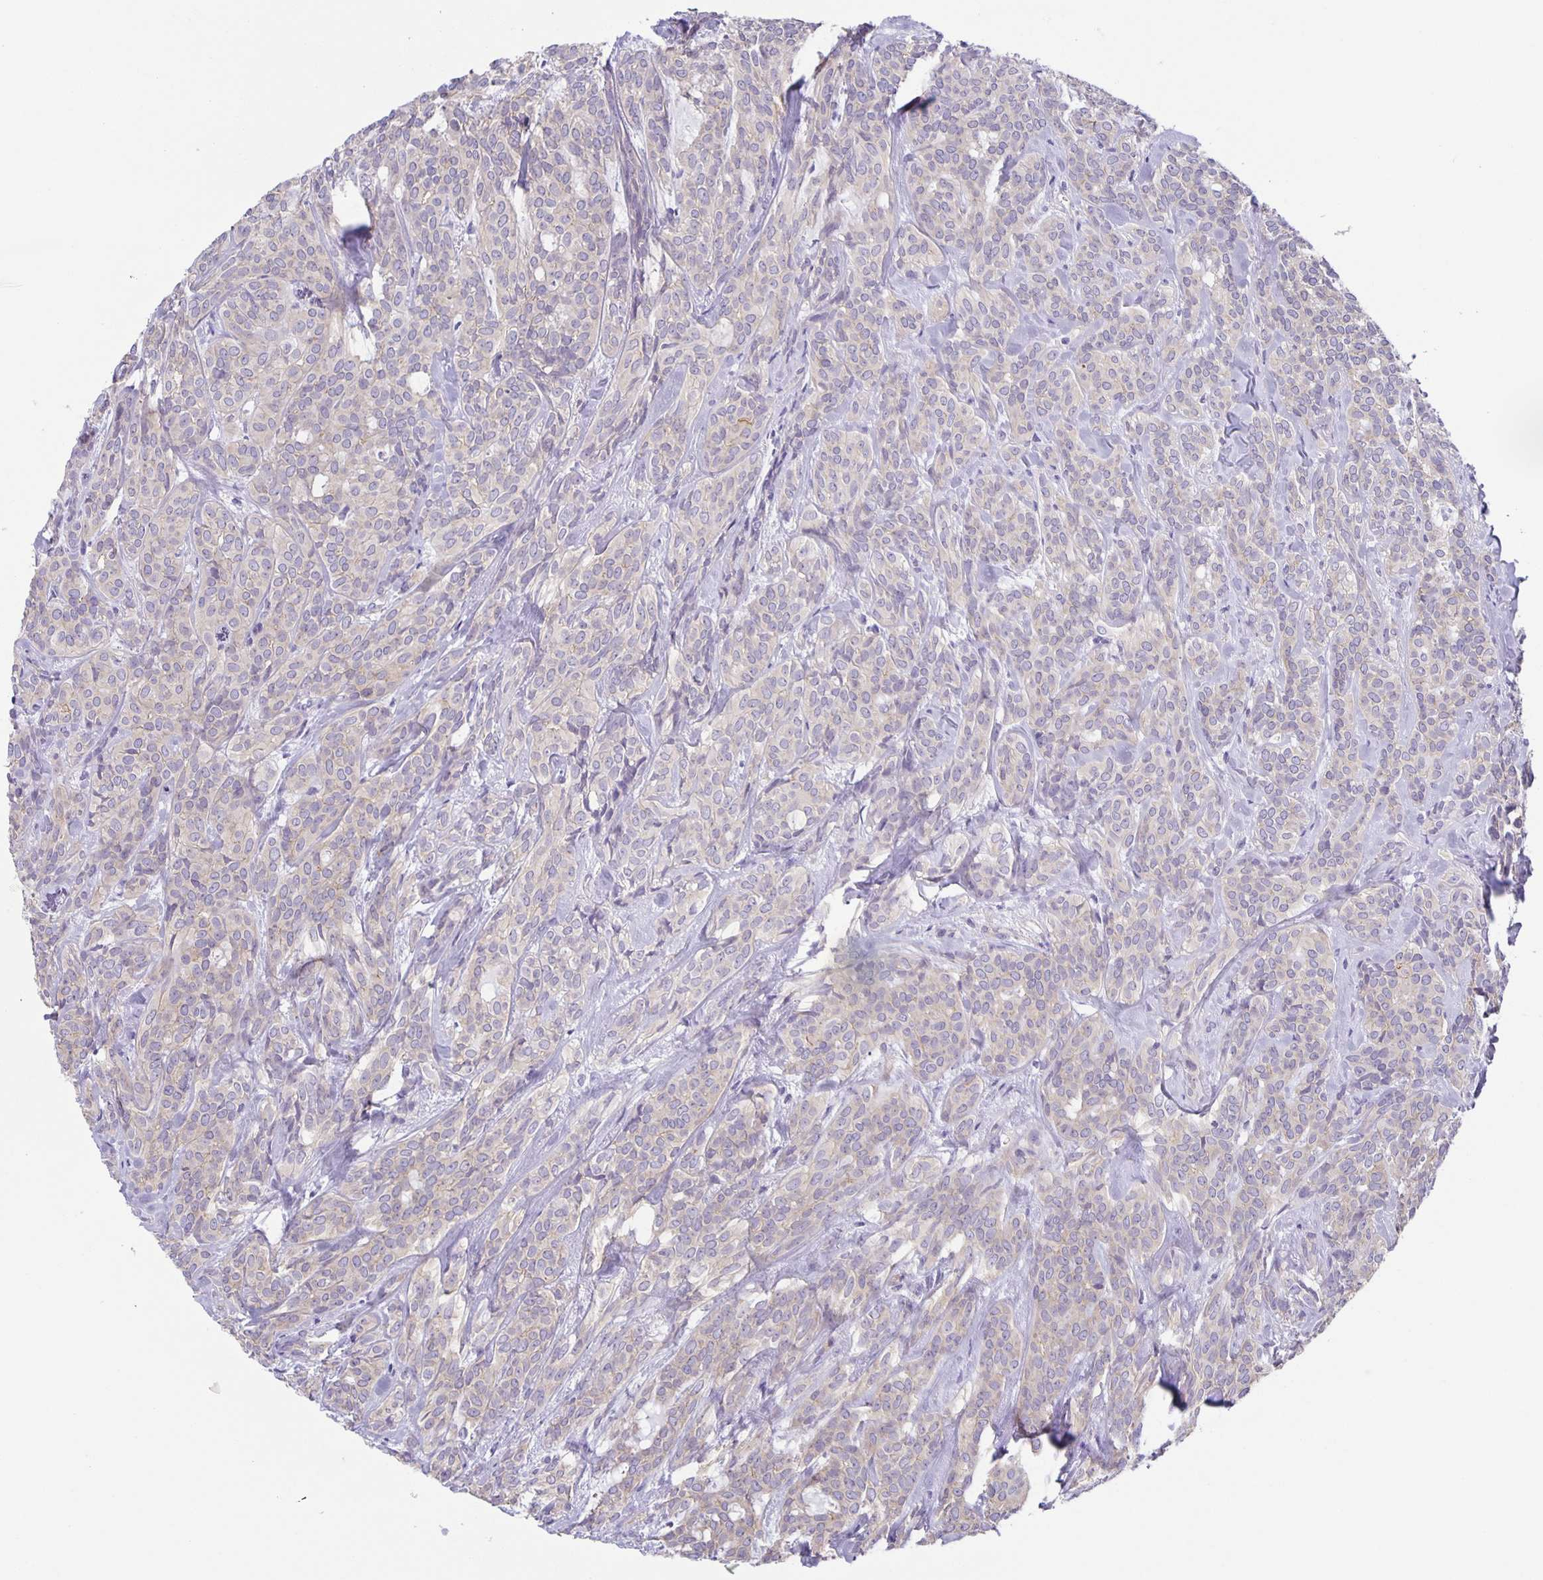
{"staining": {"intensity": "negative", "quantity": "none", "location": "none"}, "tissue": "head and neck cancer", "cell_type": "Tumor cells", "image_type": "cancer", "snomed": [{"axis": "morphology", "description": "Adenocarcinoma, NOS"}, {"axis": "topography", "description": "Head-Neck"}], "caption": "Protein analysis of adenocarcinoma (head and neck) shows no significant staining in tumor cells. (IHC, brightfield microscopy, high magnification).", "gene": "PTPN3", "patient": {"sex": "female", "age": 57}}